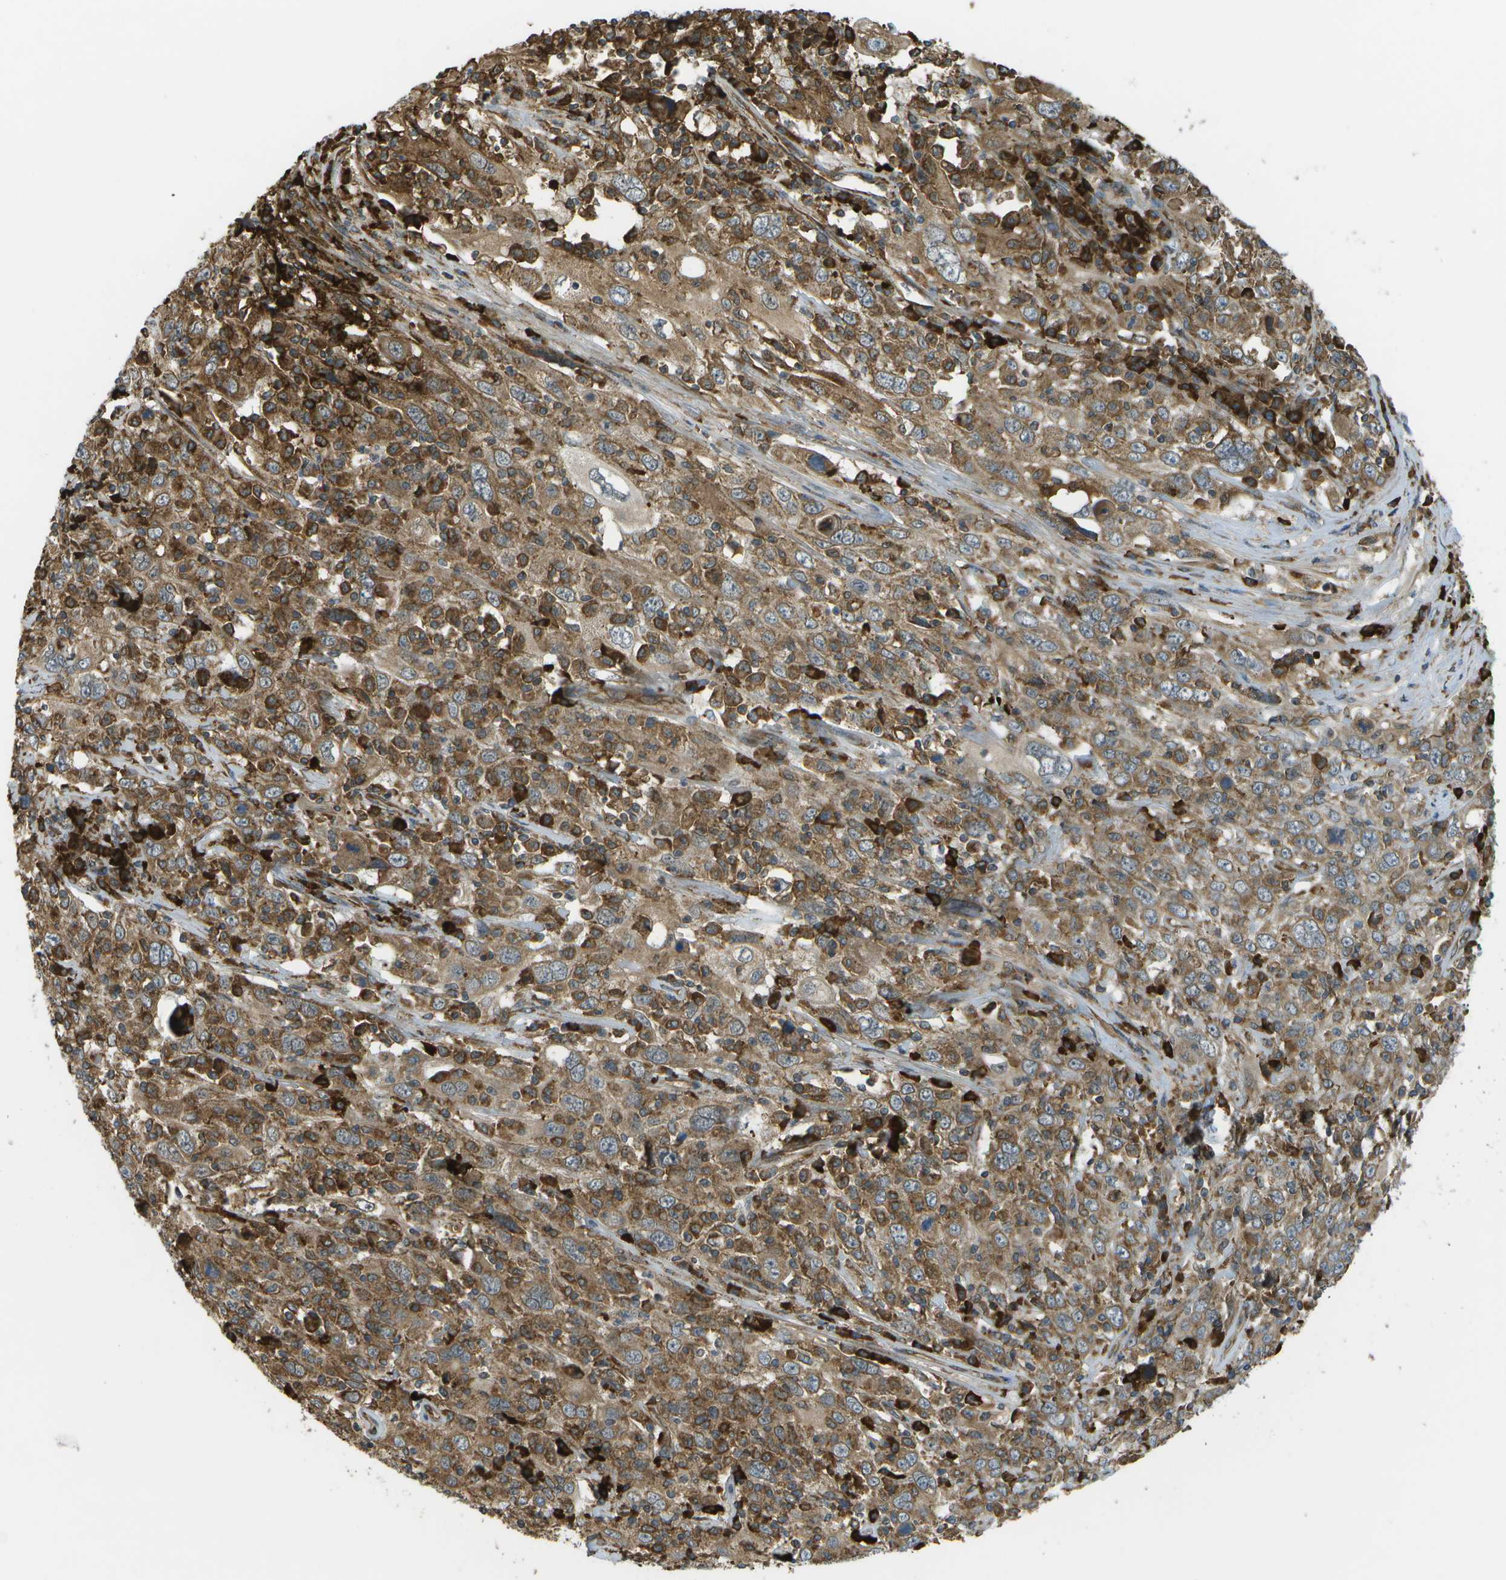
{"staining": {"intensity": "strong", "quantity": ">75%", "location": "cytoplasmic/membranous"}, "tissue": "cervical cancer", "cell_type": "Tumor cells", "image_type": "cancer", "snomed": [{"axis": "morphology", "description": "Squamous cell carcinoma, NOS"}, {"axis": "topography", "description": "Cervix"}], "caption": "Cervical squamous cell carcinoma tissue shows strong cytoplasmic/membranous staining in about >75% of tumor cells The protein of interest is stained brown, and the nuclei are stained in blue (DAB IHC with brightfield microscopy, high magnification).", "gene": "USP30", "patient": {"sex": "female", "age": 46}}